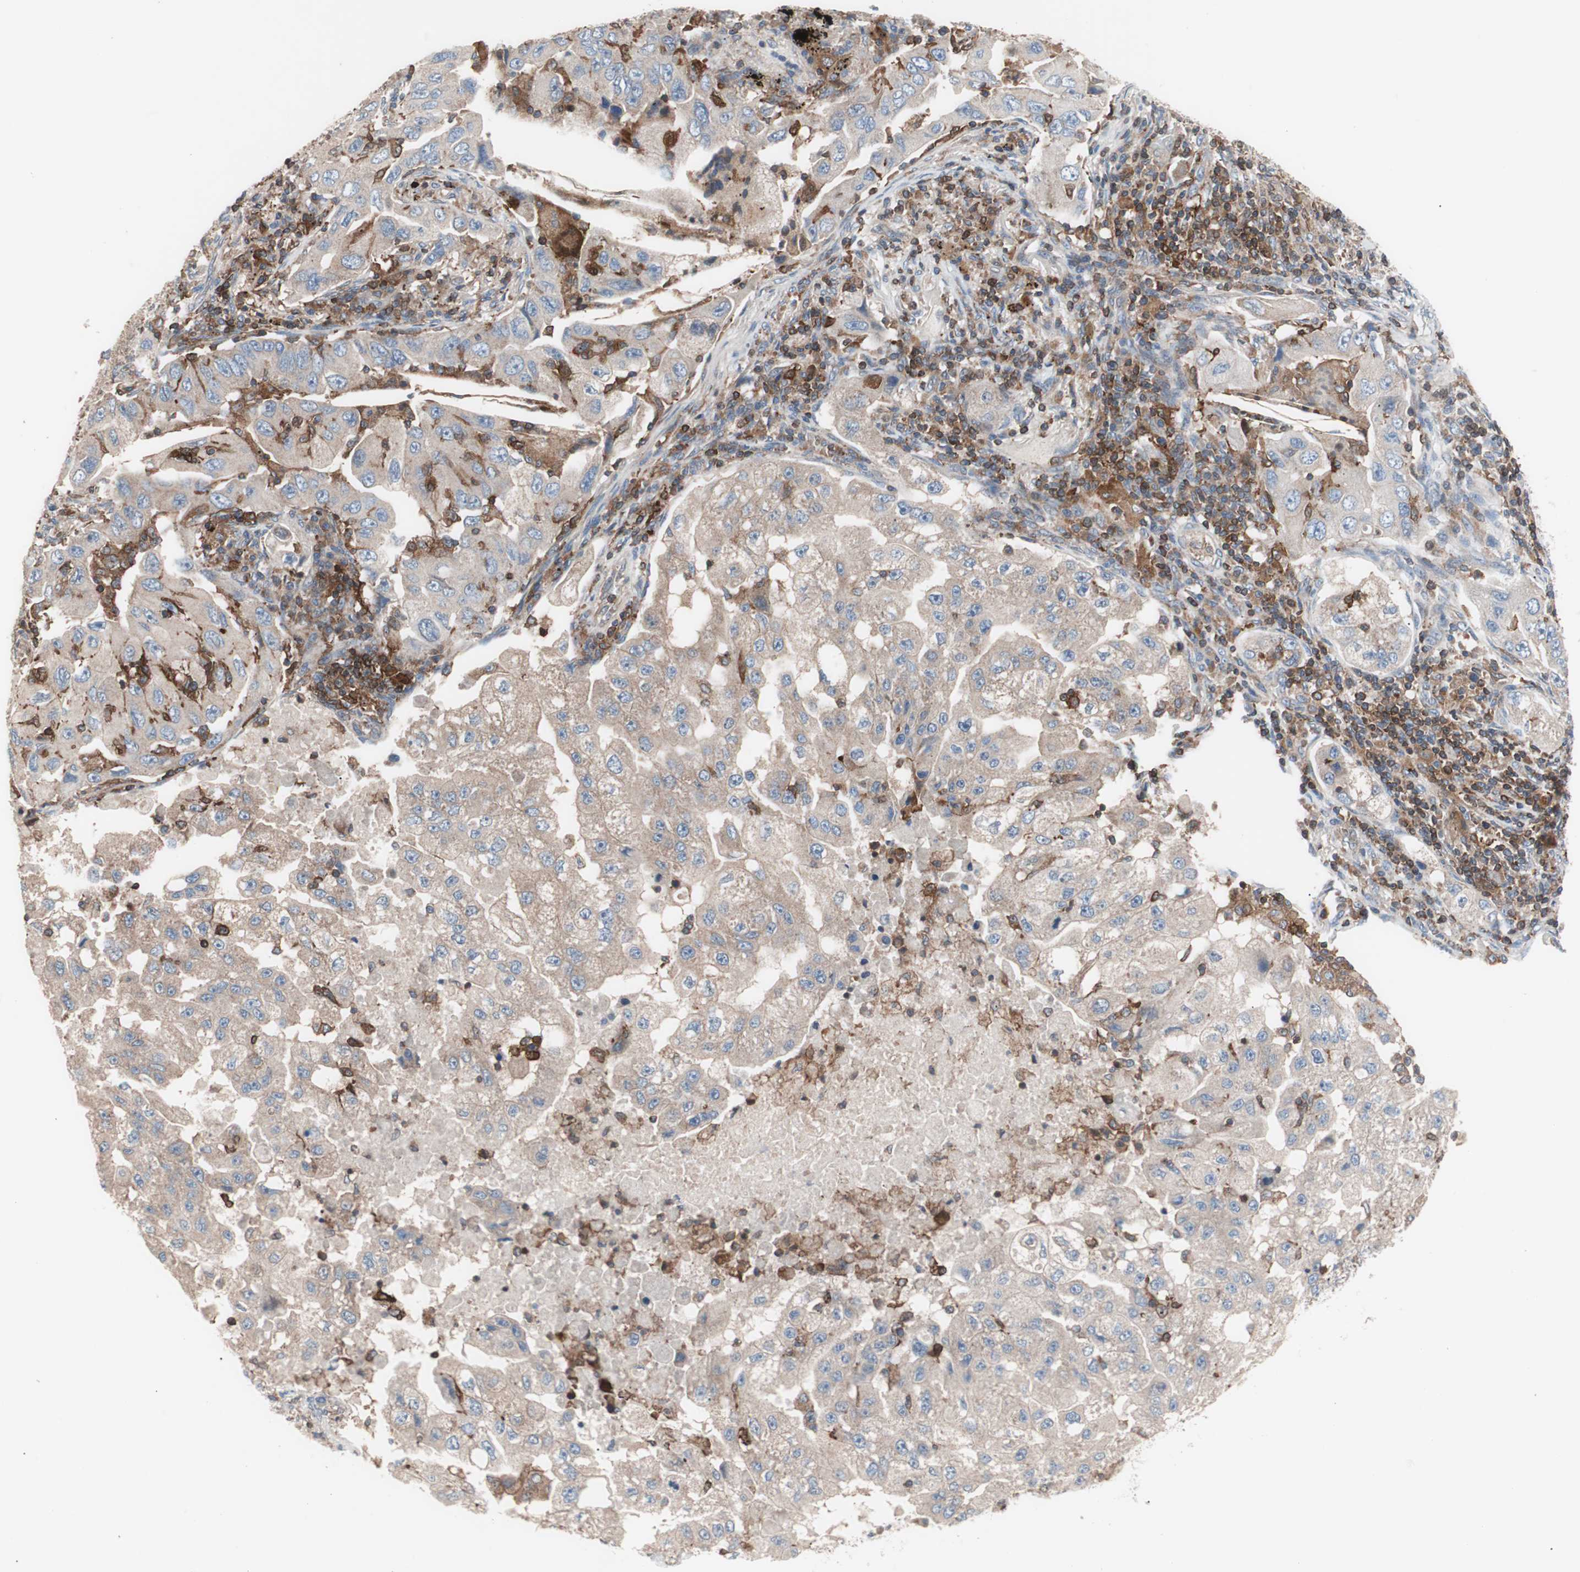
{"staining": {"intensity": "weak", "quantity": ">75%", "location": "cytoplasmic/membranous"}, "tissue": "lung cancer", "cell_type": "Tumor cells", "image_type": "cancer", "snomed": [{"axis": "morphology", "description": "Adenocarcinoma, NOS"}, {"axis": "topography", "description": "Lung"}], "caption": "Tumor cells show low levels of weak cytoplasmic/membranous expression in approximately >75% of cells in human lung cancer. (Brightfield microscopy of DAB IHC at high magnification).", "gene": "PIK3R1", "patient": {"sex": "female", "age": 65}}